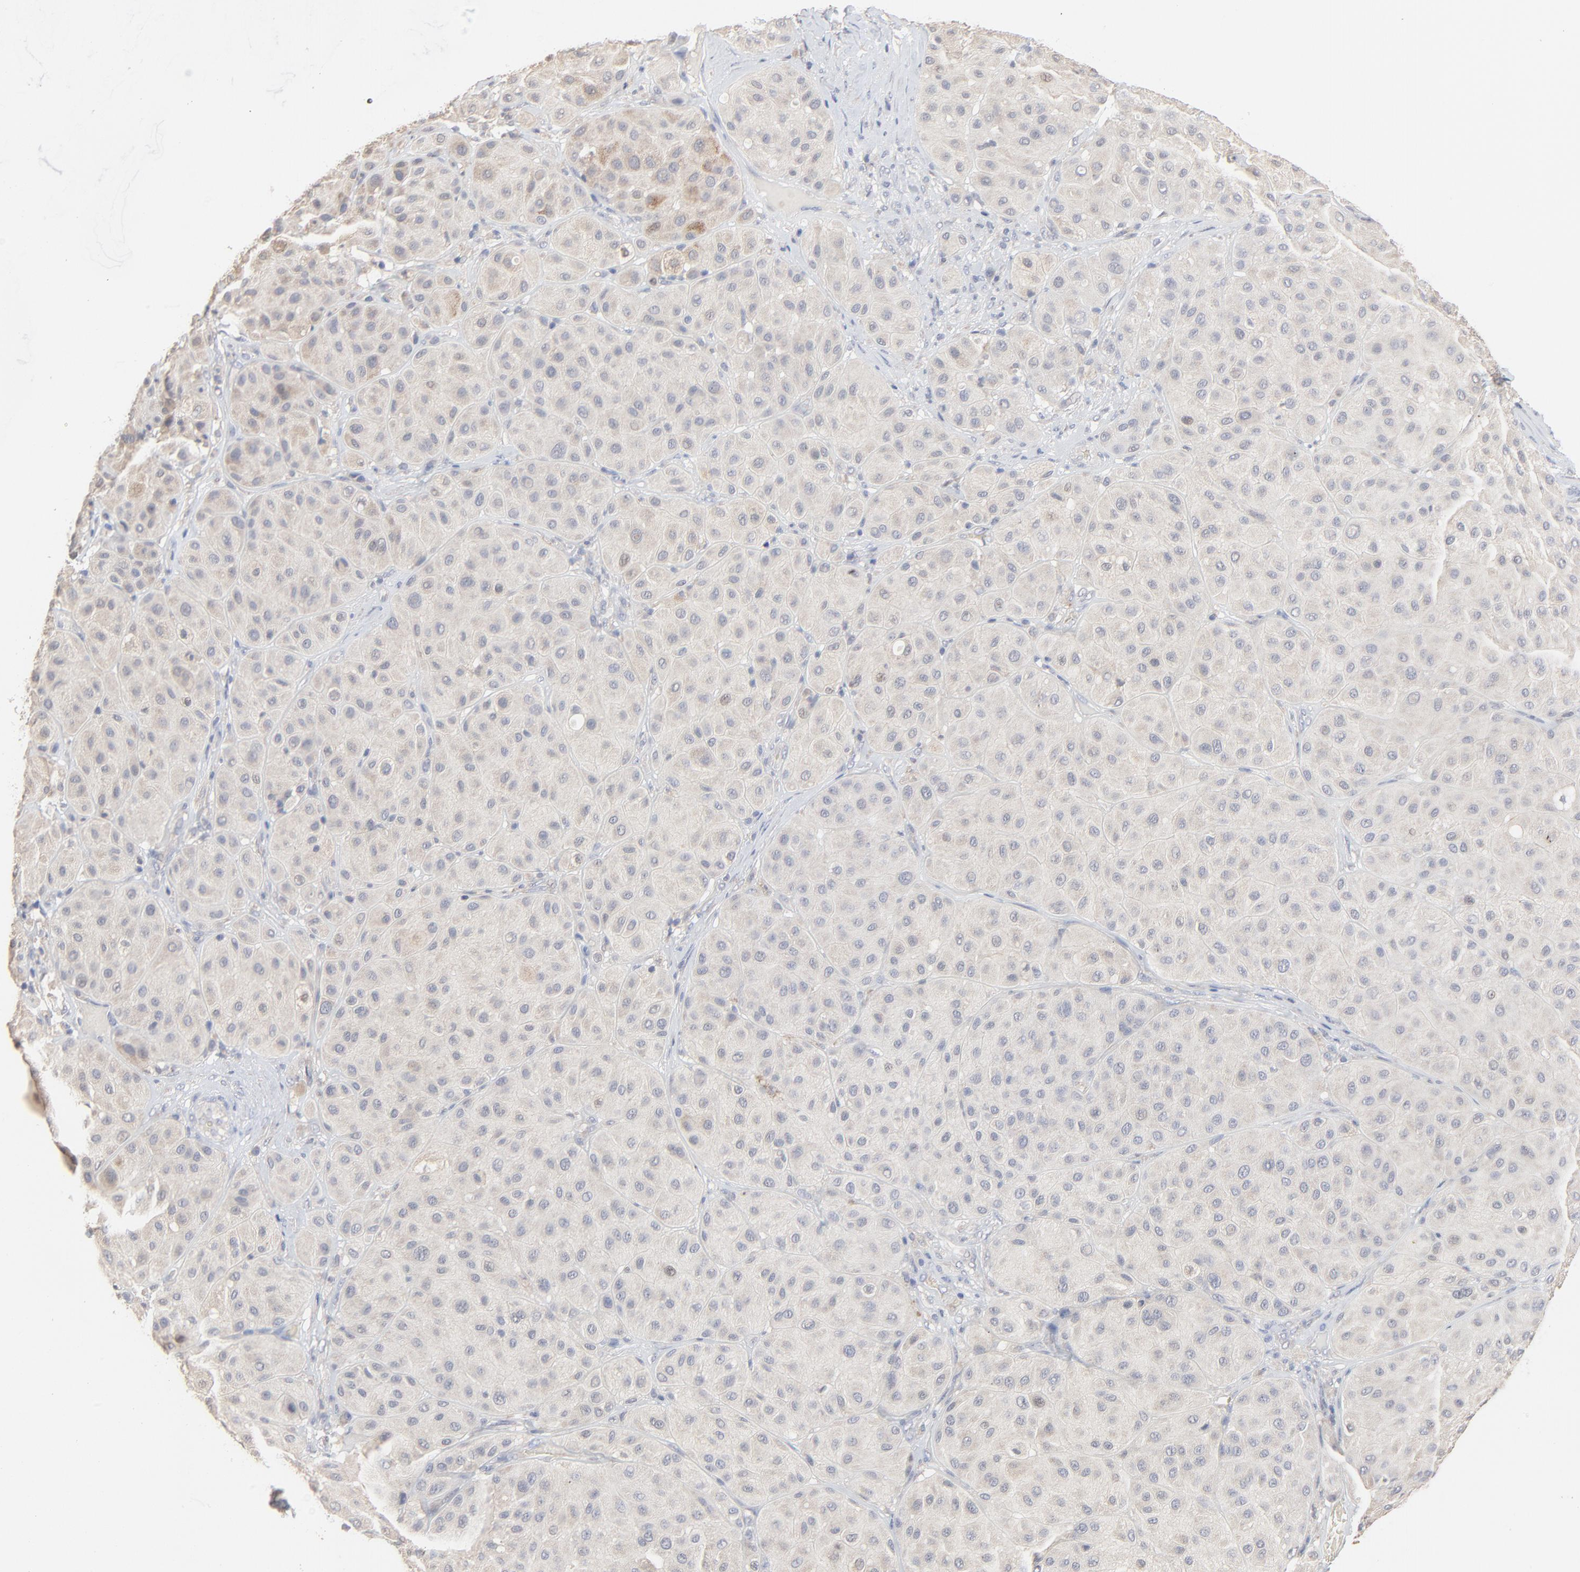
{"staining": {"intensity": "weak", "quantity": ">75%", "location": "cytoplasmic/membranous"}, "tissue": "melanoma", "cell_type": "Tumor cells", "image_type": "cancer", "snomed": [{"axis": "morphology", "description": "Normal tissue, NOS"}, {"axis": "morphology", "description": "Malignant melanoma, Metastatic site"}, {"axis": "topography", "description": "Skin"}], "caption": "IHC image of neoplastic tissue: malignant melanoma (metastatic site) stained using IHC shows low levels of weak protein expression localized specifically in the cytoplasmic/membranous of tumor cells, appearing as a cytoplasmic/membranous brown color.", "gene": "FANCB", "patient": {"sex": "male", "age": 41}}